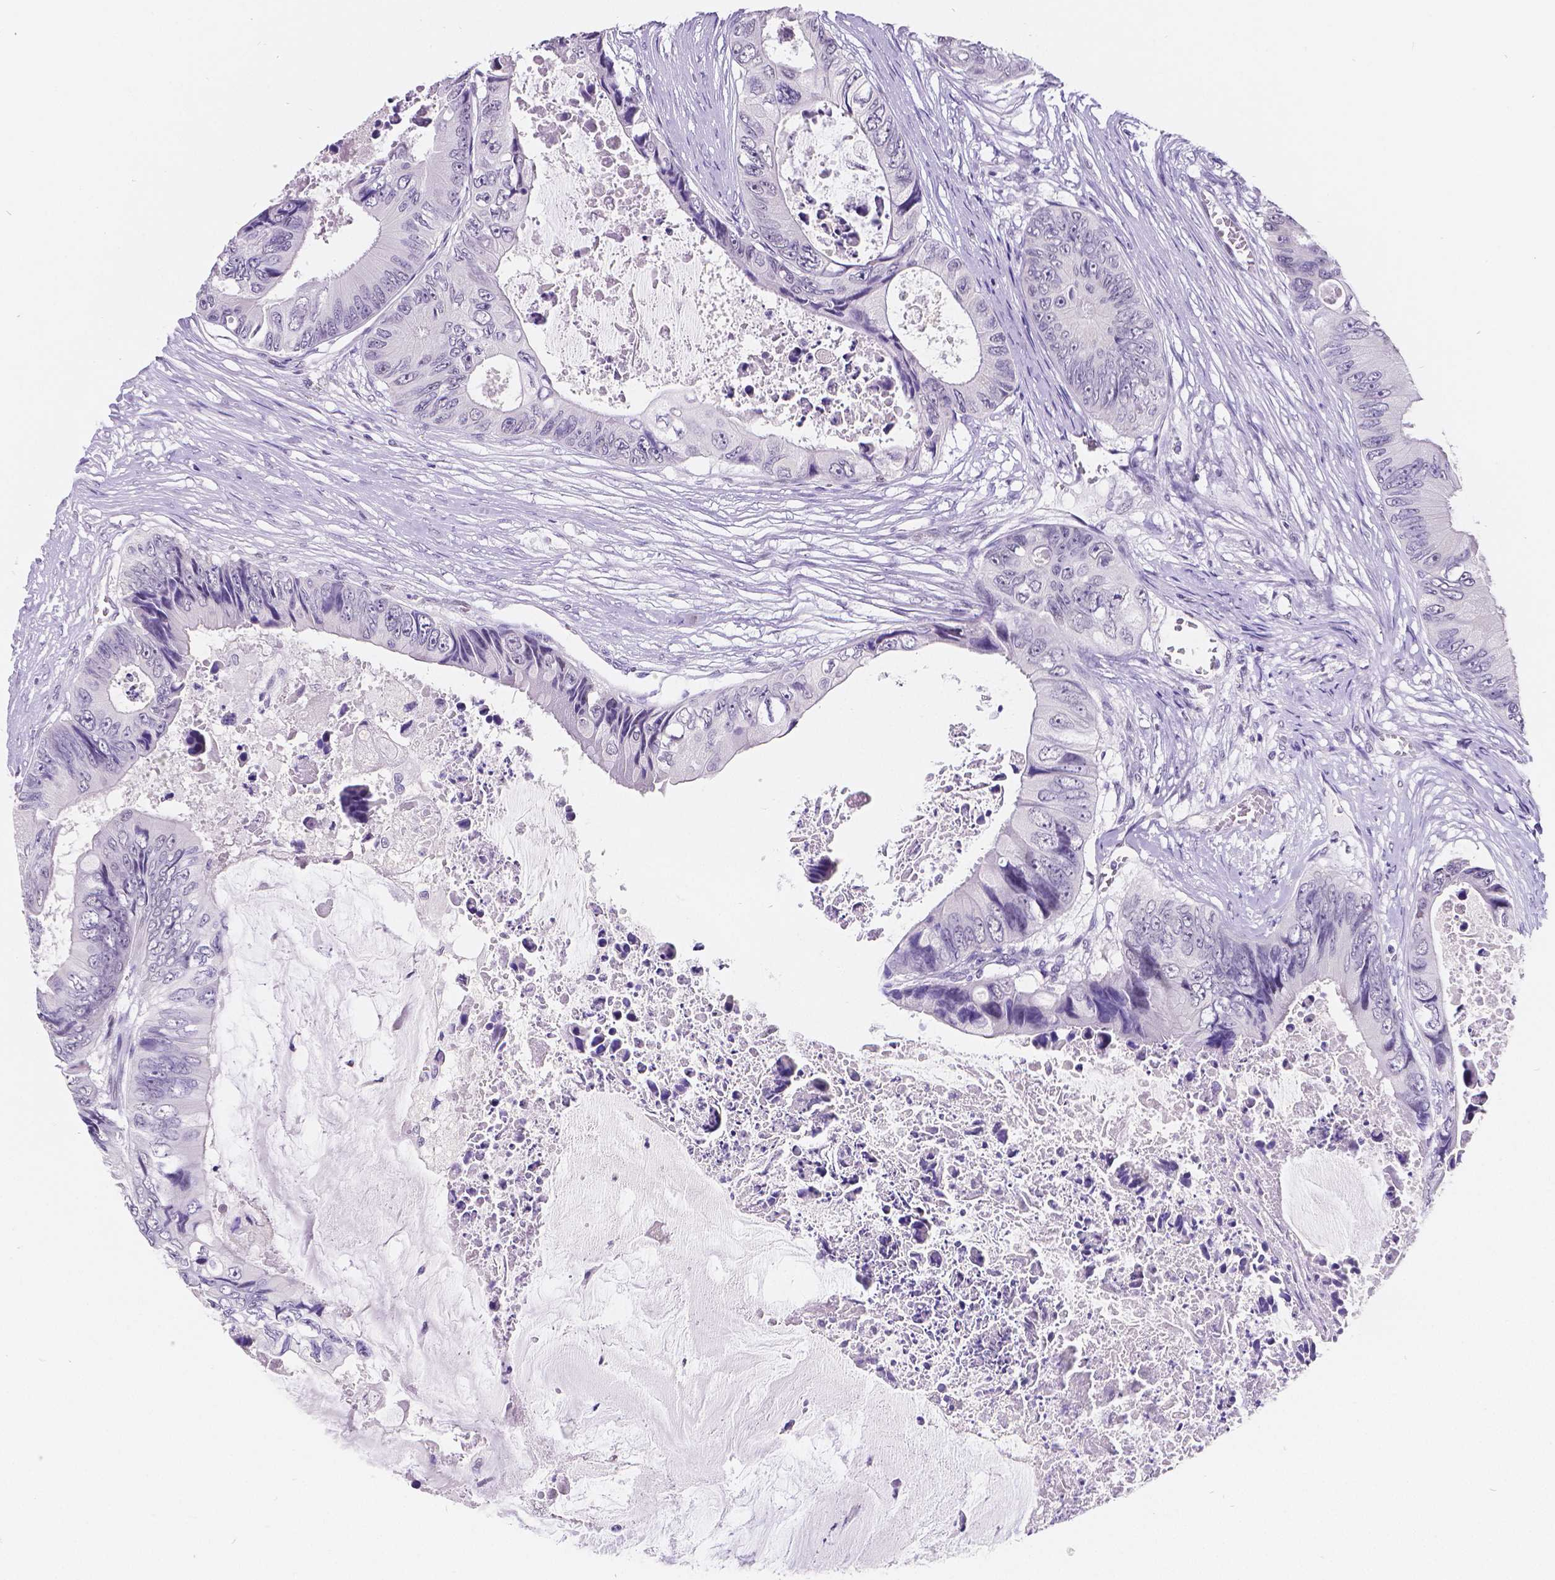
{"staining": {"intensity": "negative", "quantity": "none", "location": "none"}, "tissue": "colorectal cancer", "cell_type": "Tumor cells", "image_type": "cancer", "snomed": [{"axis": "morphology", "description": "Adenocarcinoma, NOS"}, {"axis": "topography", "description": "Rectum"}], "caption": "This is an IHC image of colorectal cancer (adenocarcinoma). There is no expression in tumor cells.", "gene": "MEF2C", "patient": {"sex": "male", "age": 63}}